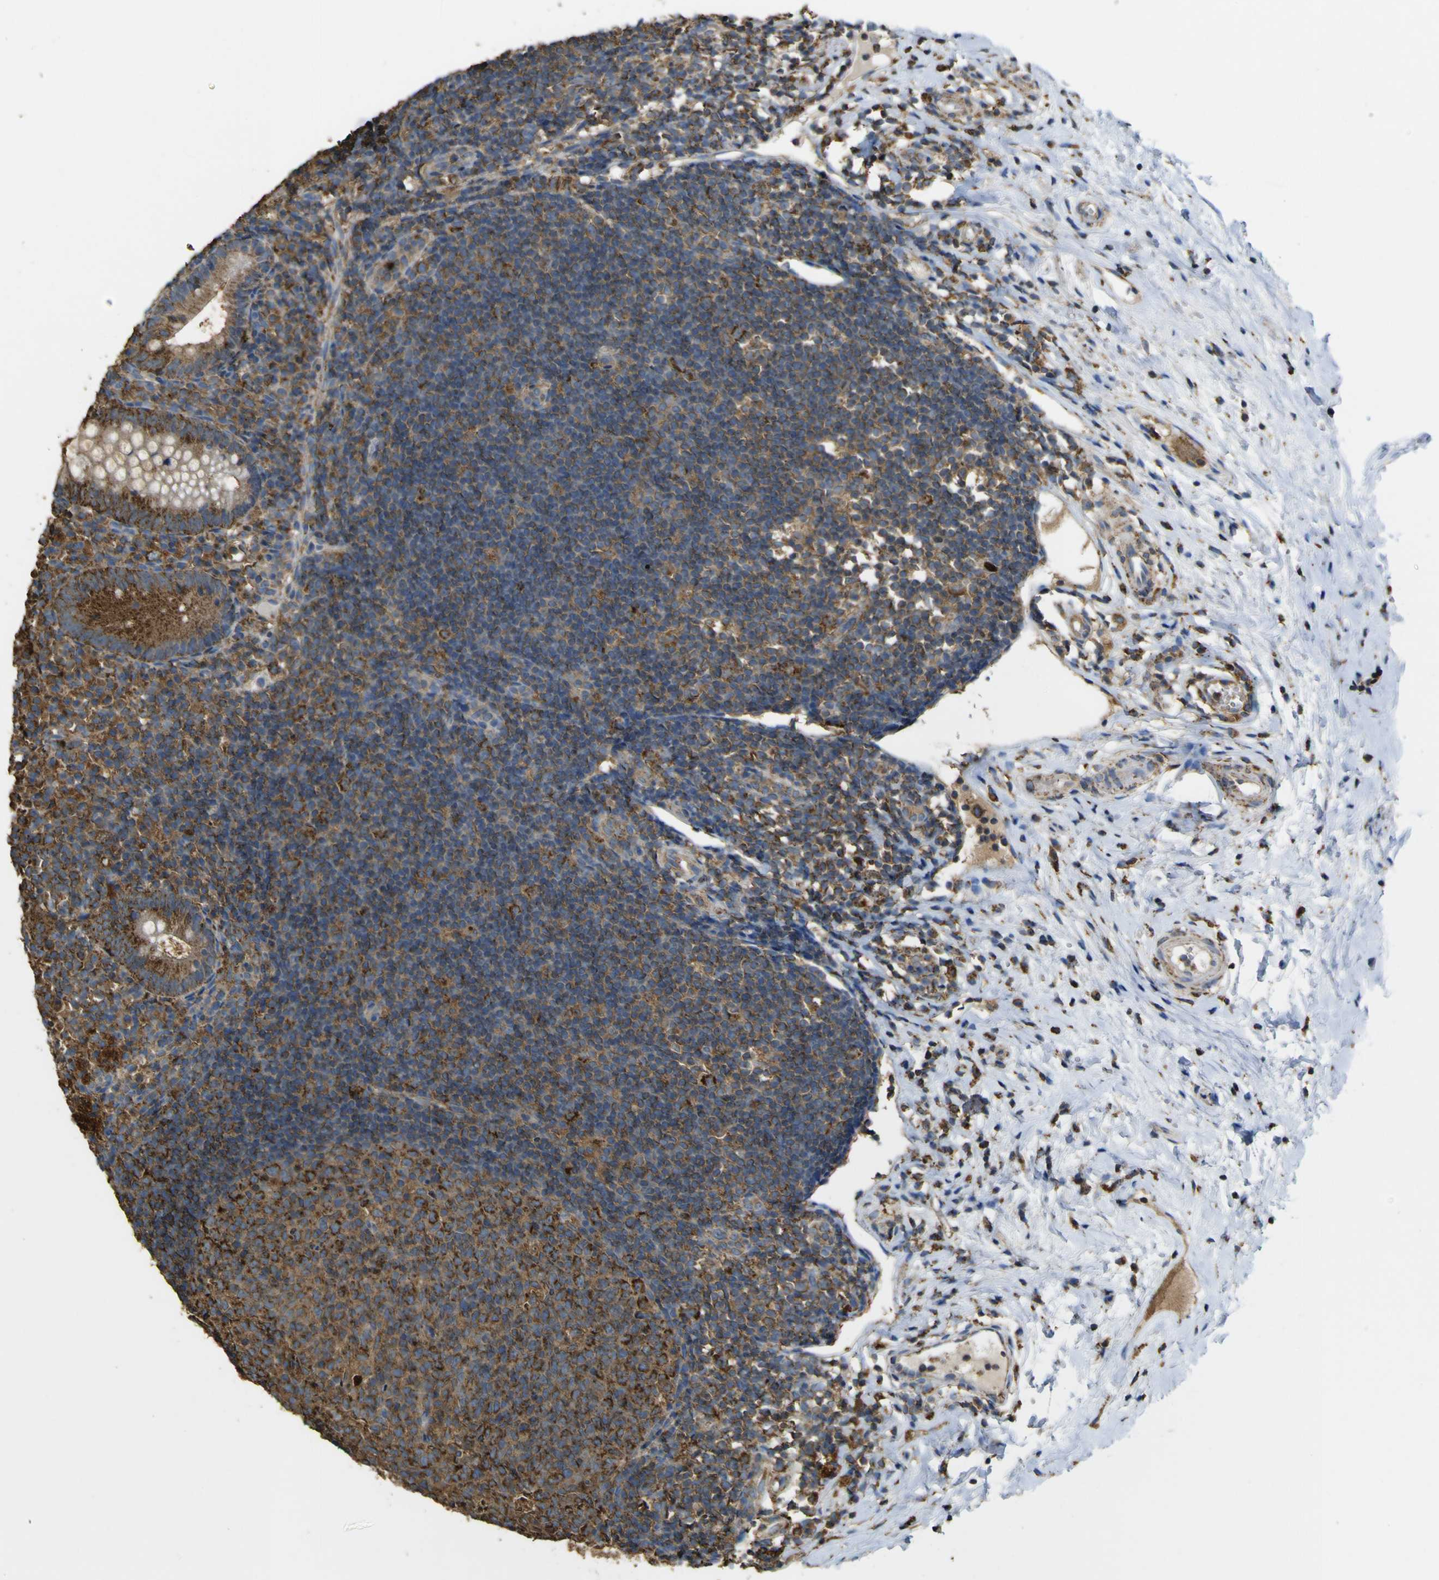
{"staining": {"intensity": "moderate", "quantity": ">75%", "location": "cytoplasmic/membranous"}, "tissue": "appendix", "cell_type": "Glandular cells", "image_type": "normal", "snomed": [{"axis": "morphology", "description": "Normal tissue, NOS"}, {"axis": "topography", "description": "Appendix"}], "caption": "Glandular cells exhibit medium levels of moderate cytoplasmic/membranous expression in approximately >75% of cells in normal appendix.", "gene": "ACSL3", "patient": {"sex": "female", "age": 20}}